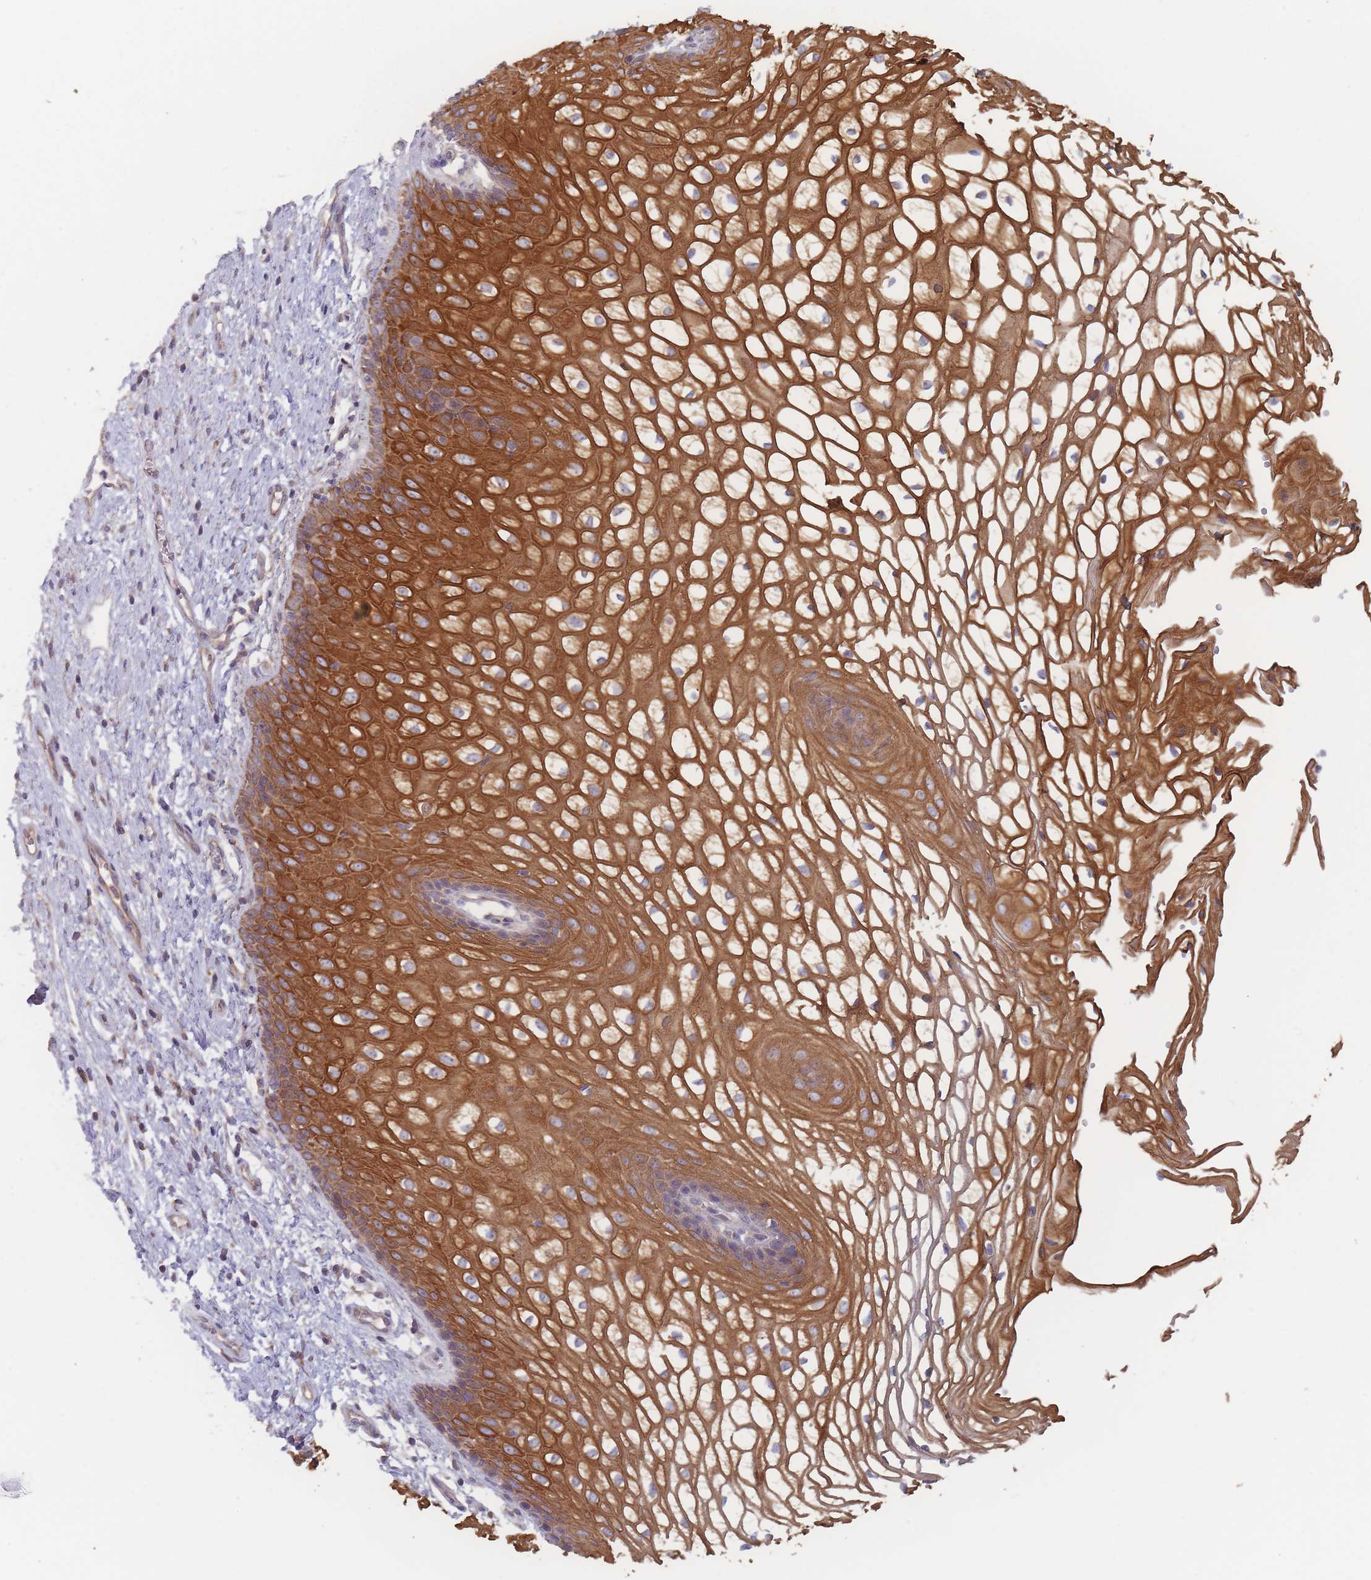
{"staining": {"intensity": "strong", "quantity": ">75%", "location": "cytoplasmic/membranous"}, "tissue": "vagina", "cell_type": "Squamous epithelial cells", "image_type": "normal", "snomed": [{"axis": "morphology", "description": "Normal tissue, NOS"}, {"axis": "topography", "description": "Vagina"}], "caption": "The immunohistochemical stain highlights strong cytoplasmic/membranous staining in squamous epithelial cells of unremarkable vagina.", "gene": "EFCC1", "patient": {"sex": "female", "age": 34}}